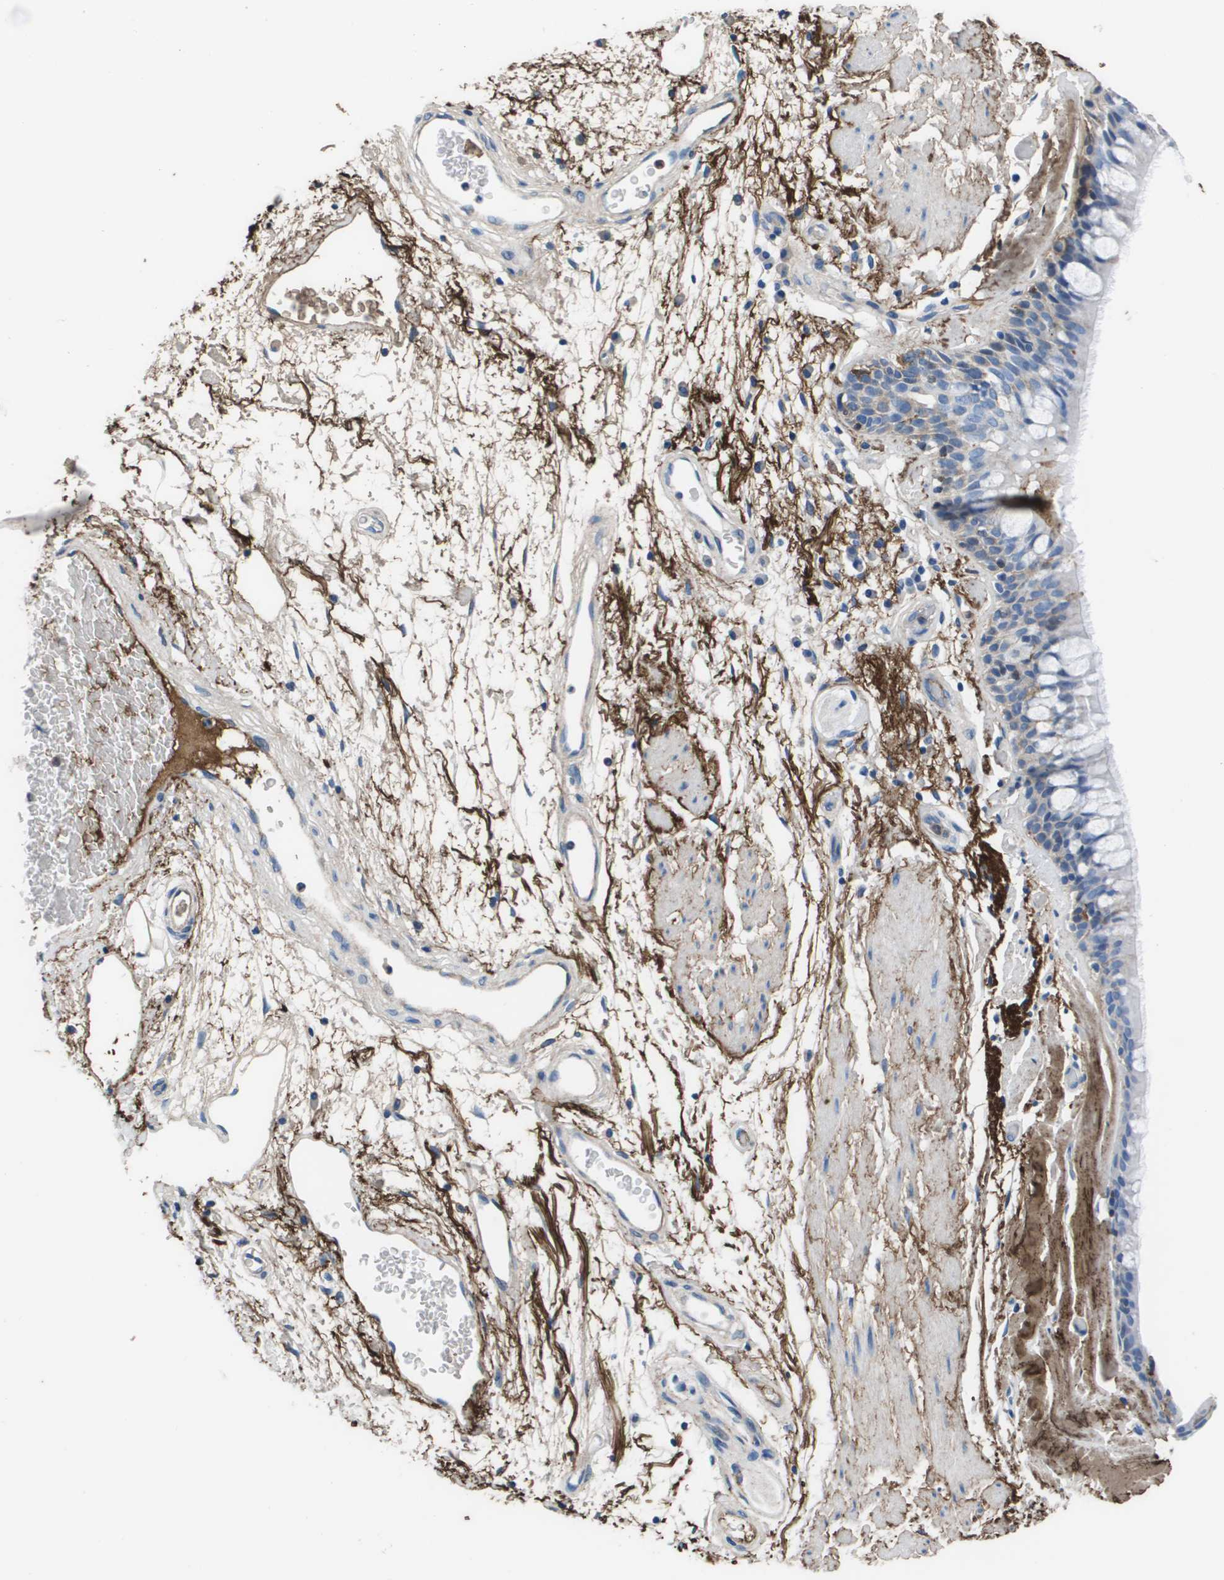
{"staining": {"intensity": "negative", "quantity": "none", "location": "none"}, "tissue": "bronchus", "cell_type": "Respiratory epithelial cells", "image_type": "normal", "snomed": [{"axis": "morphology", "description": "Normal tissue, NOS"}, {"axis": "morphology", "description": "Adenocarcinoma, NOS"}, {"axis": "topography", "description": "Bronchus"}, {"axis": "topography", "description": "Lung"}], "caption": "Immunohistochemistry (IHC) of normal bronchus exhibits no staining in respiratory epithelial cells. The staining is performed using DAB (3,3'-diaminobenzidine) brown chromogen with nuclei counter-stained in using hematoxylin.", "gene": "VTN", "patient": {"sex": "female", "age": 54}}